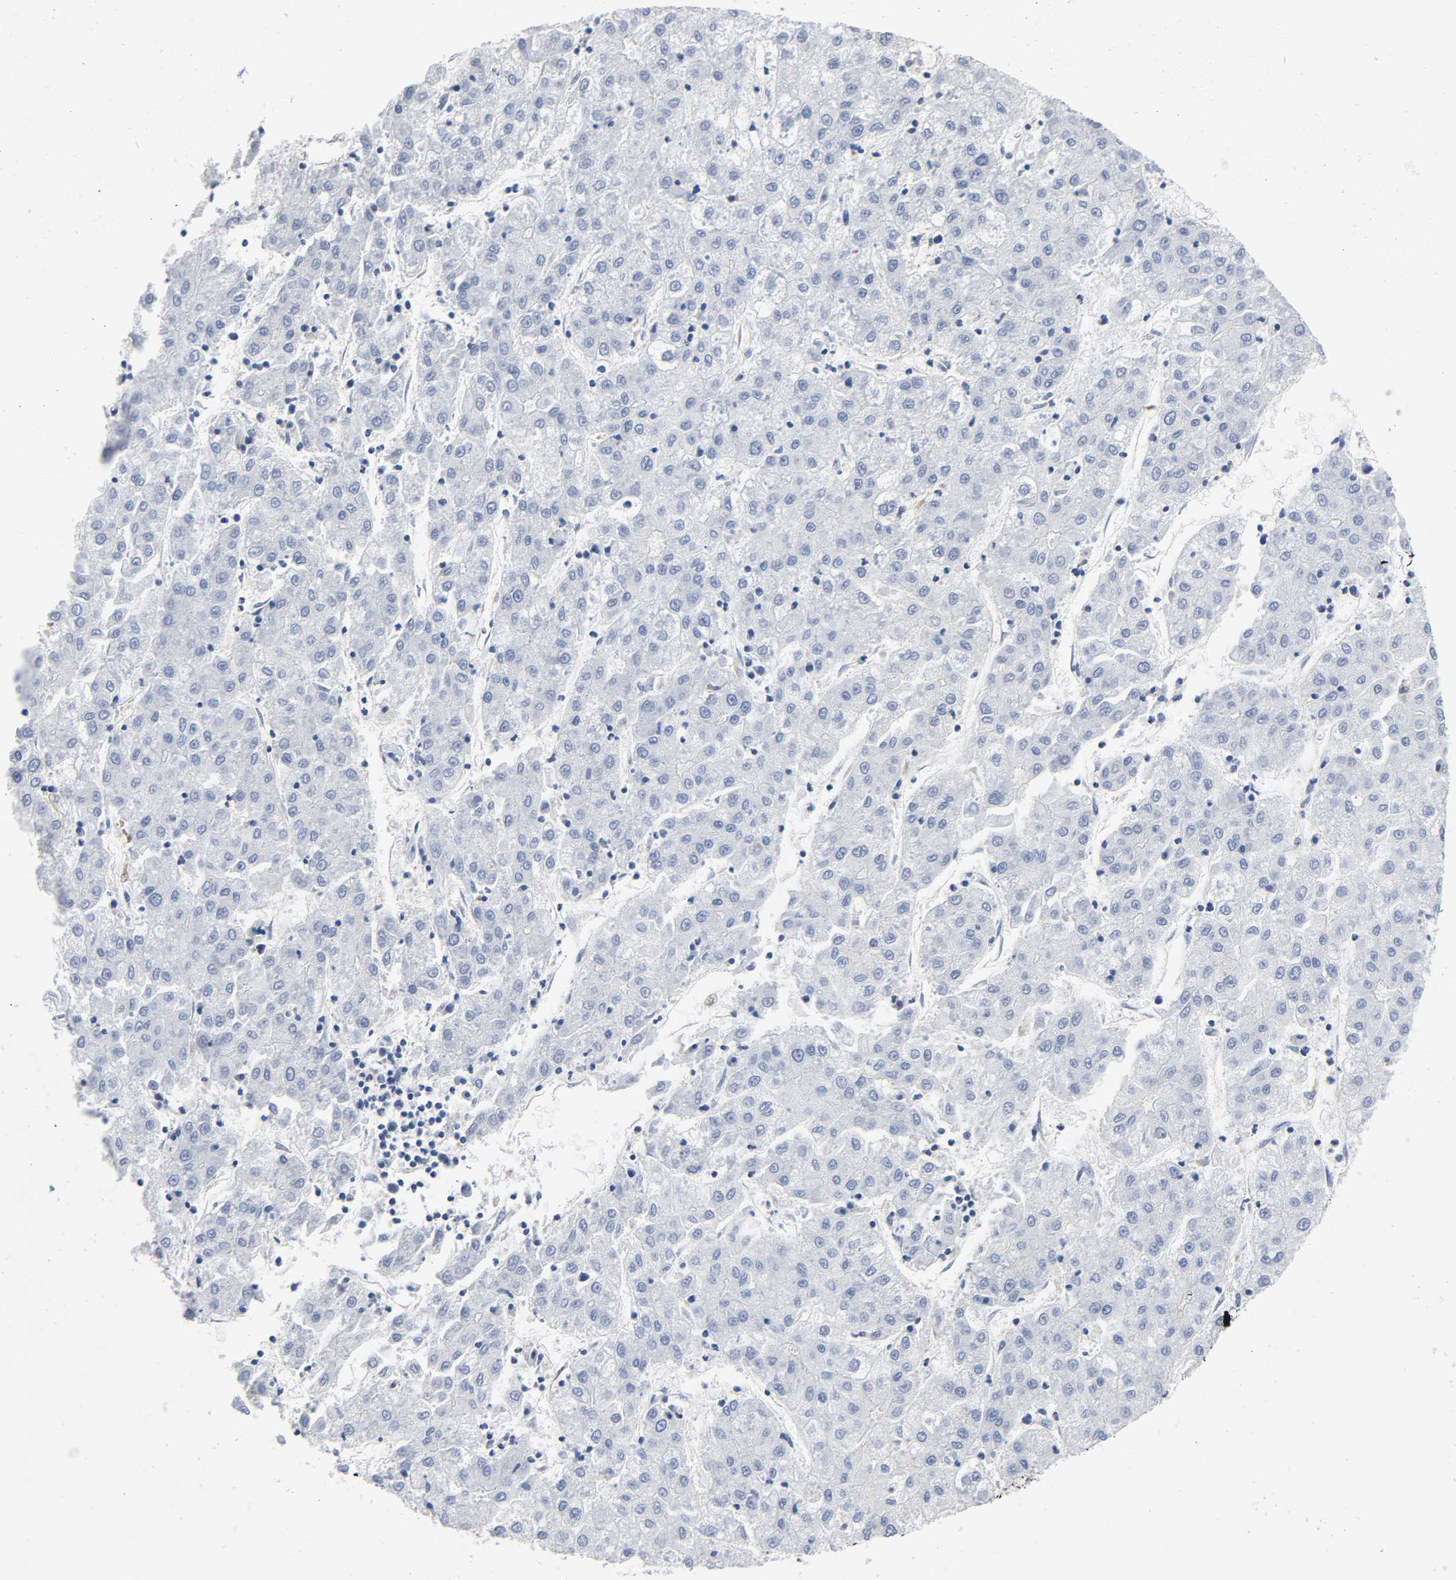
{"staining": {"intensity": "negative", "quantity": "none", "location": "none"}, "tissue": "liver cancer", "cell_type": "Tumor cells", "image_type": "cancer", "snomed": [{"axis": "morphology", "description": "Carcinoma, Hepatocellular, NOS"}, {"axis": "topography", "description": "Liver"}], "caption": "This is an immunohistochemistry (IHC) image of human hepatocellular carcinoma (liver). There is no staining in tumor cells.", "gene": "BAK1", "patient": {"sex": "male", "age": 70}}